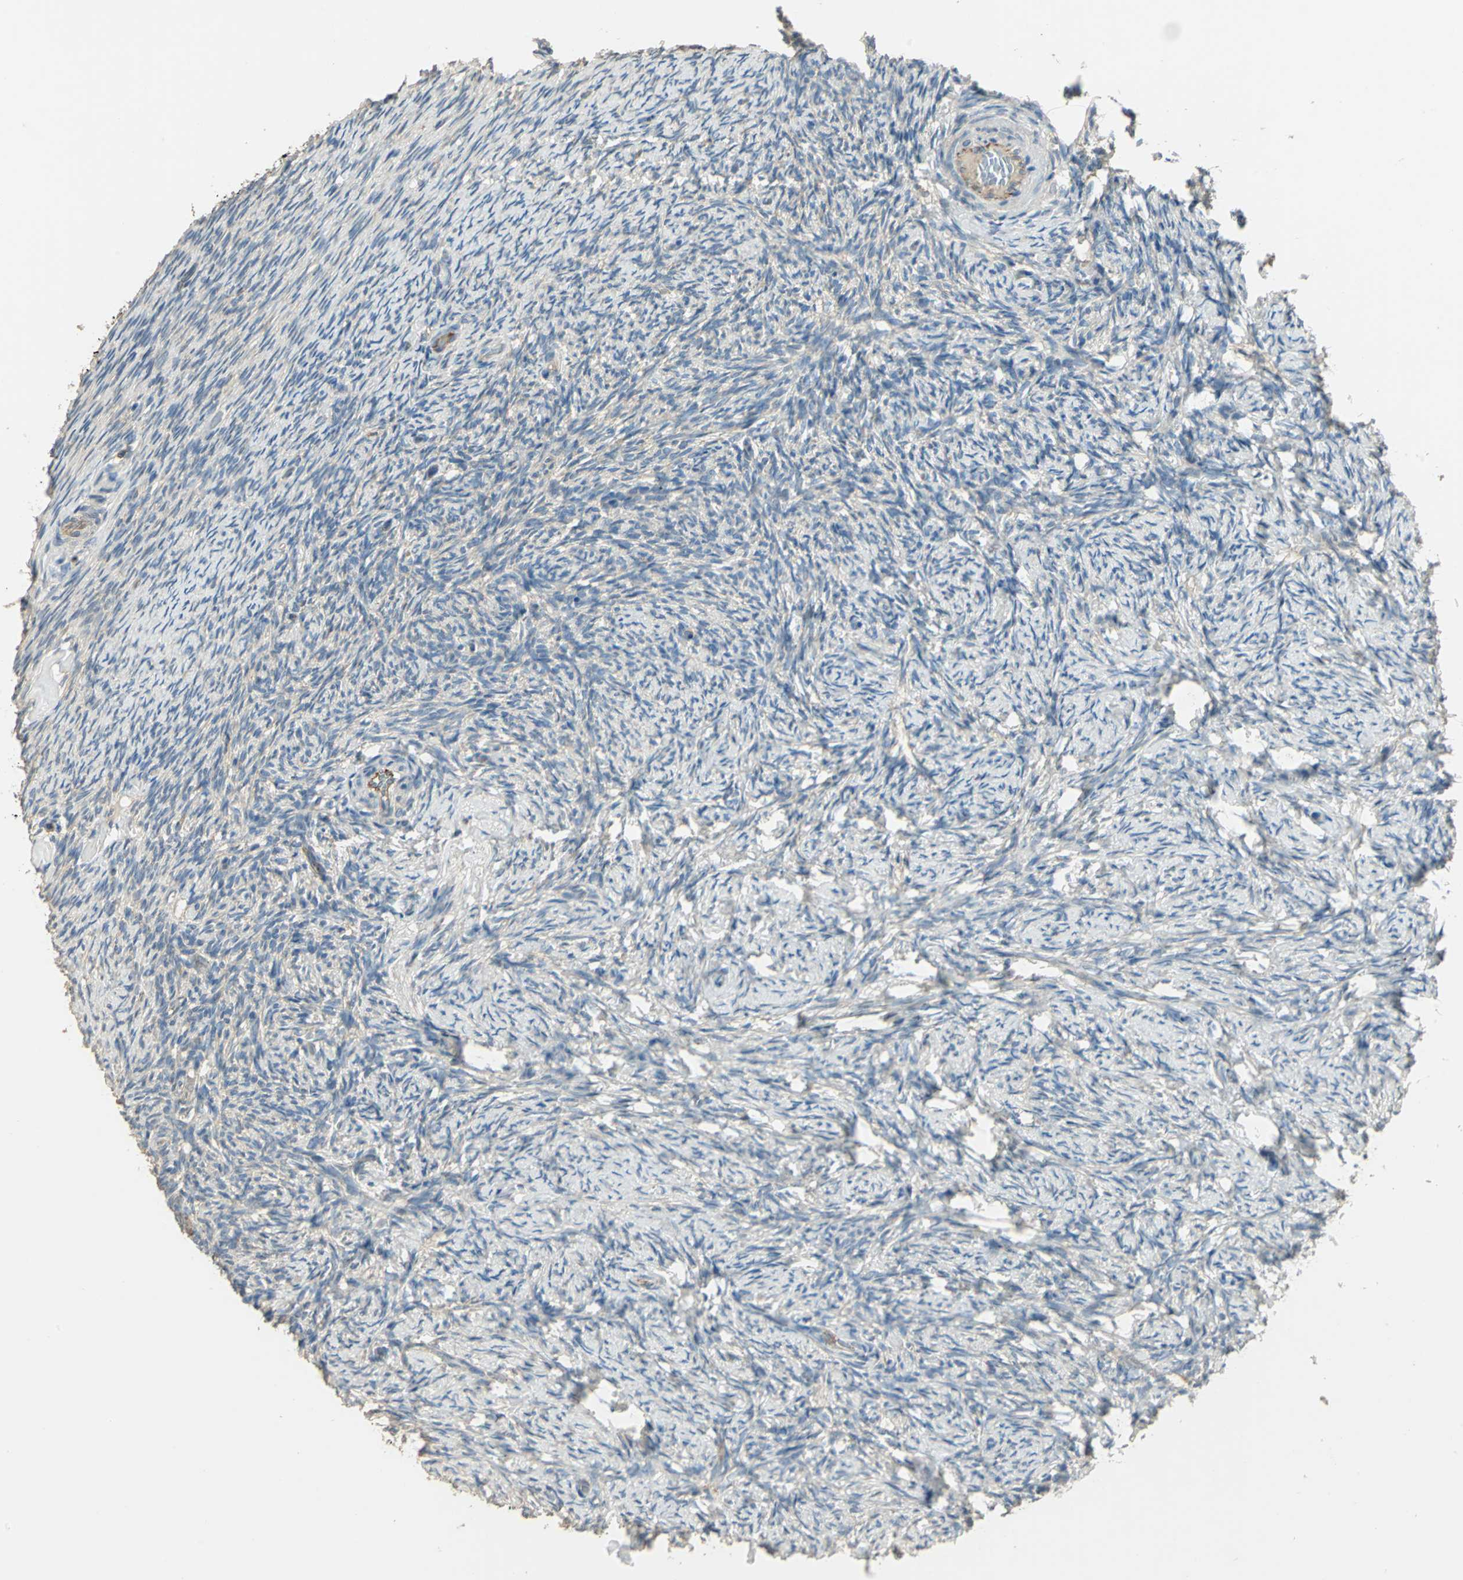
{"staining": {"intensity": "negative", "quantity": "none", "location": "none"}, "tissue": "ovary", "cell_type": "Ovarian stroma cells", "image_type": "normal", "snomed": [{"axis": "morphology", "description": "Normal tissue, NOS"}, {"axis": "topography", "description": "Ovary"}], "caption": "High power microscopy micrograph of an immunohistochemistry micrograph of benign ovary, revealing no significant staining in ovarian stroma cells. (Stains: DAB IHC with hematoxylin counter stain, Microscopy: brightfield microscopy at high magnification).", "gene": "RAPGEF1", "patient": {"sex": "female", "age": 60}}